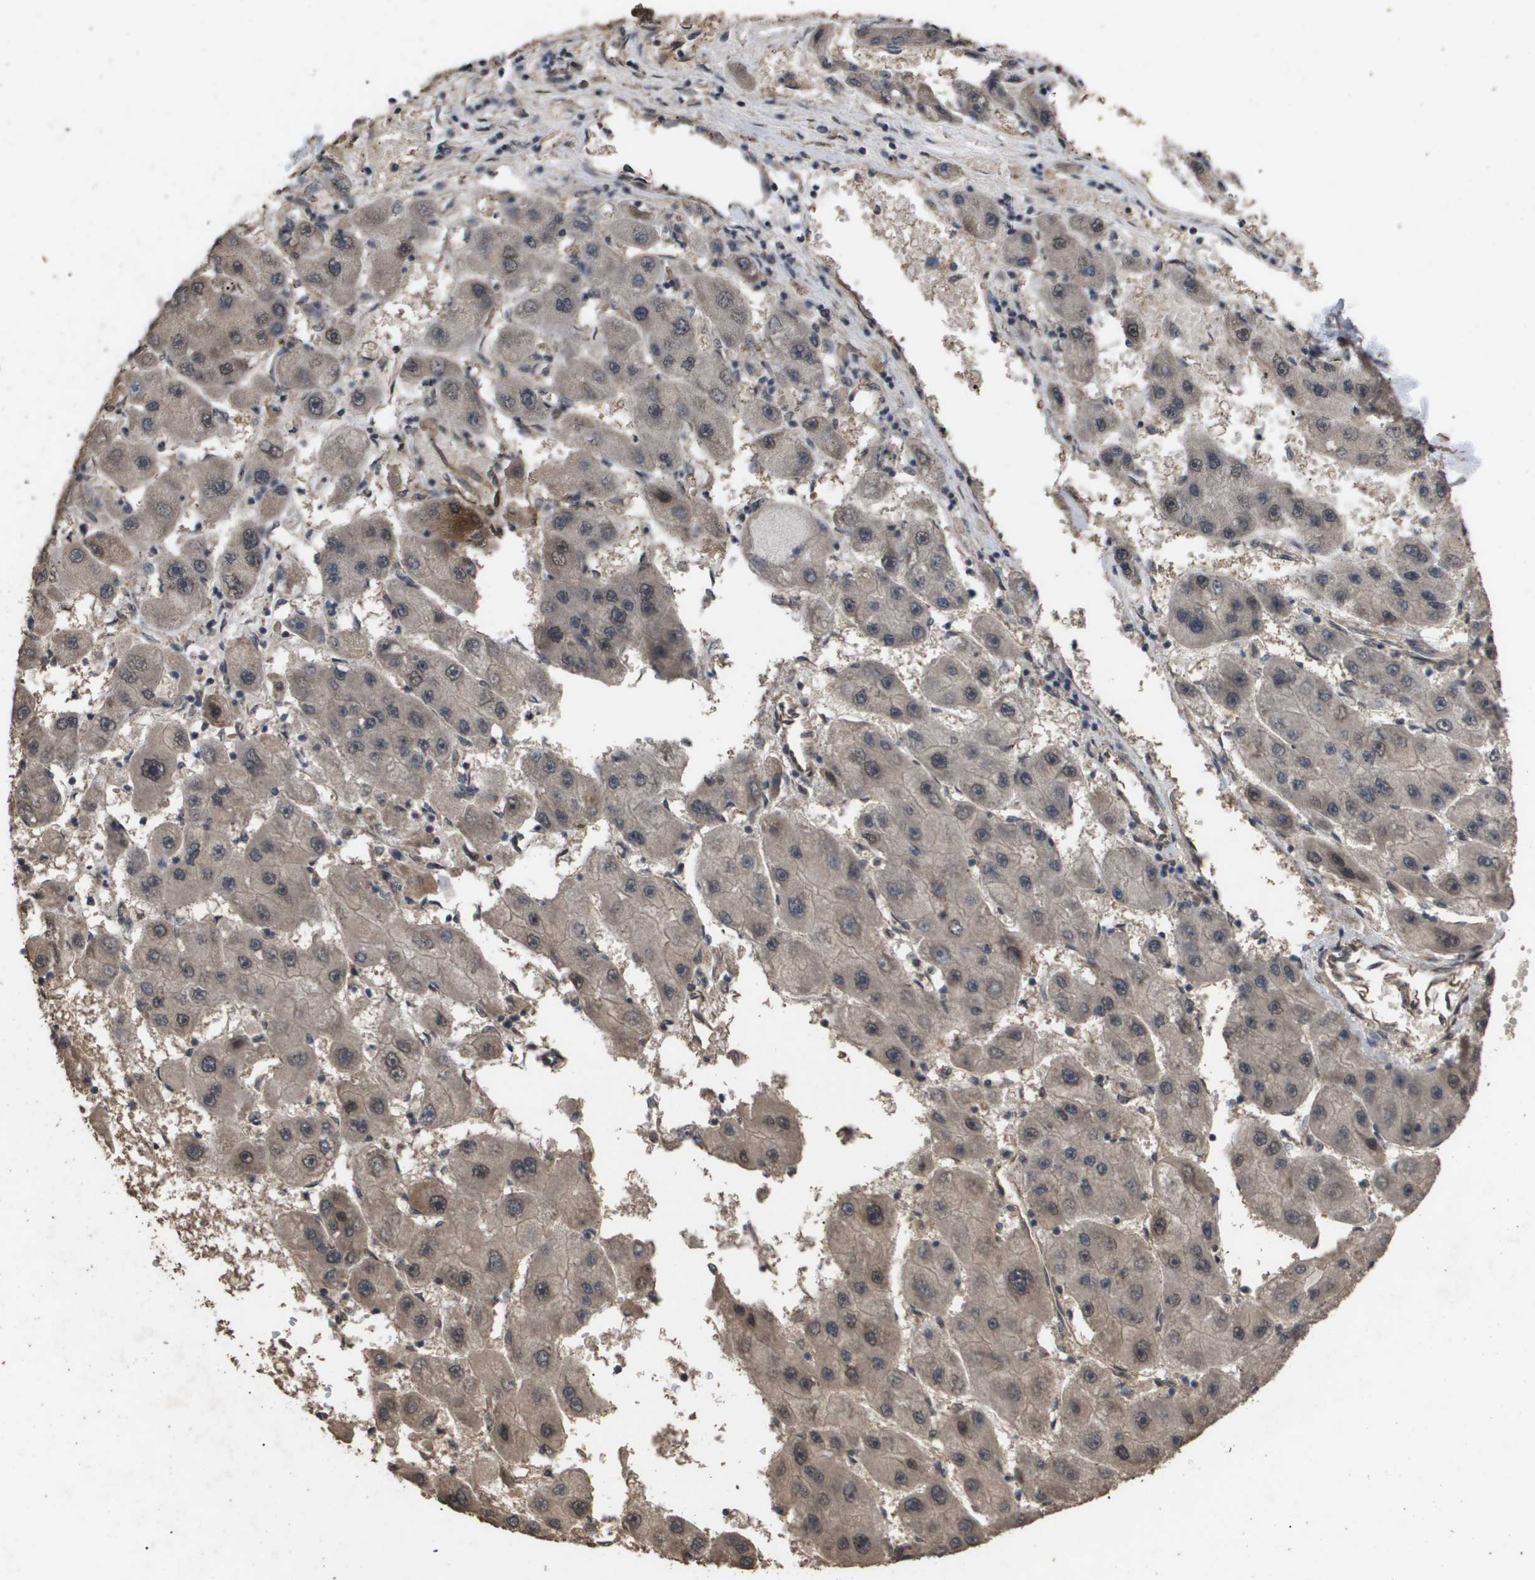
{"staining": {"intensity": "weak", "quantity": ">75%", "location": "cytoplasmic/membranous"}, "tissue": "liver cancer", "cell_type": "Tumor cells", "image_type": "cancer", "snomed": [{"axis": "morphology", "description": "Carcinoma, Hepatocellular, NOS"}, {"axis": "topography", "description": "Liver"}], "caption": "Immunohistochemical staining of liver cancer (hepatocellular carcinoma) demonstrates low levels of weak cytoplasmic/membranous protein positivity in approximately >75% of tumor cells.", "gene": "CUL5", "patient": {"sex": "female", "age": 61}}